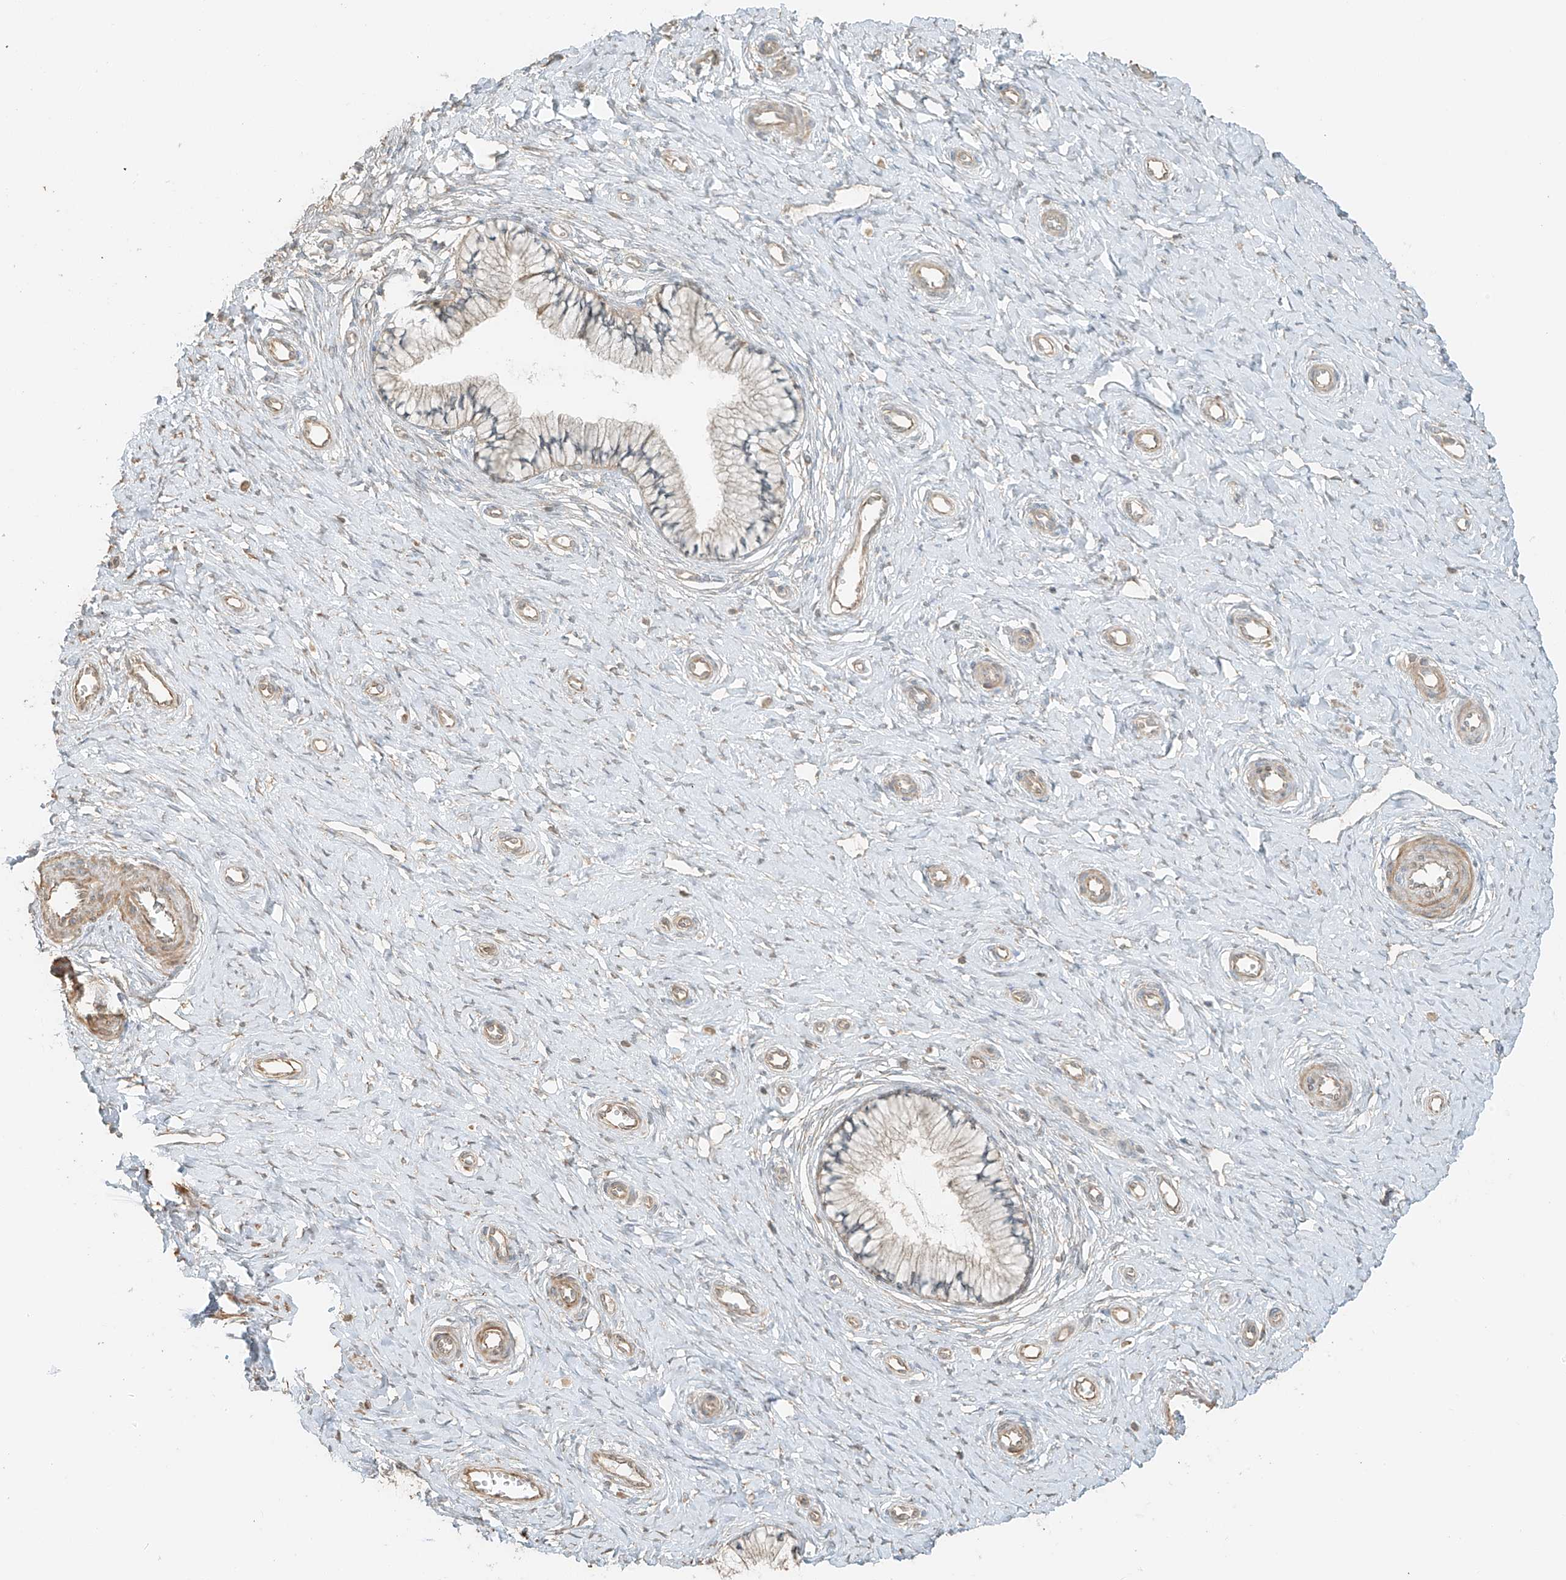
{"staining": {"intensity": "weak", "quantity": "25%-75%", "location": "cytoplasmic/membranous"}, "tissue": "cervix", "cell_type": "Glandular cells", "image_type": "normal", "snomed": [{"axis": "morphology", "description": "Normal tissue, NOS"}, {"axis": "topography", "description": "Cervix"}], "caption": "Immunohistochemistry photomicrograph of unremarkable cervix: human cervix stained using immunohistochemistry exhibits low levels of weak protein expression localized specifically in the cytoplasmic/membranous of glandular cells, appearing as a cytoplasmic/membranous brown color.", "gene": "ANKZF1", "patient": {"sex": "female", "age": 36}}